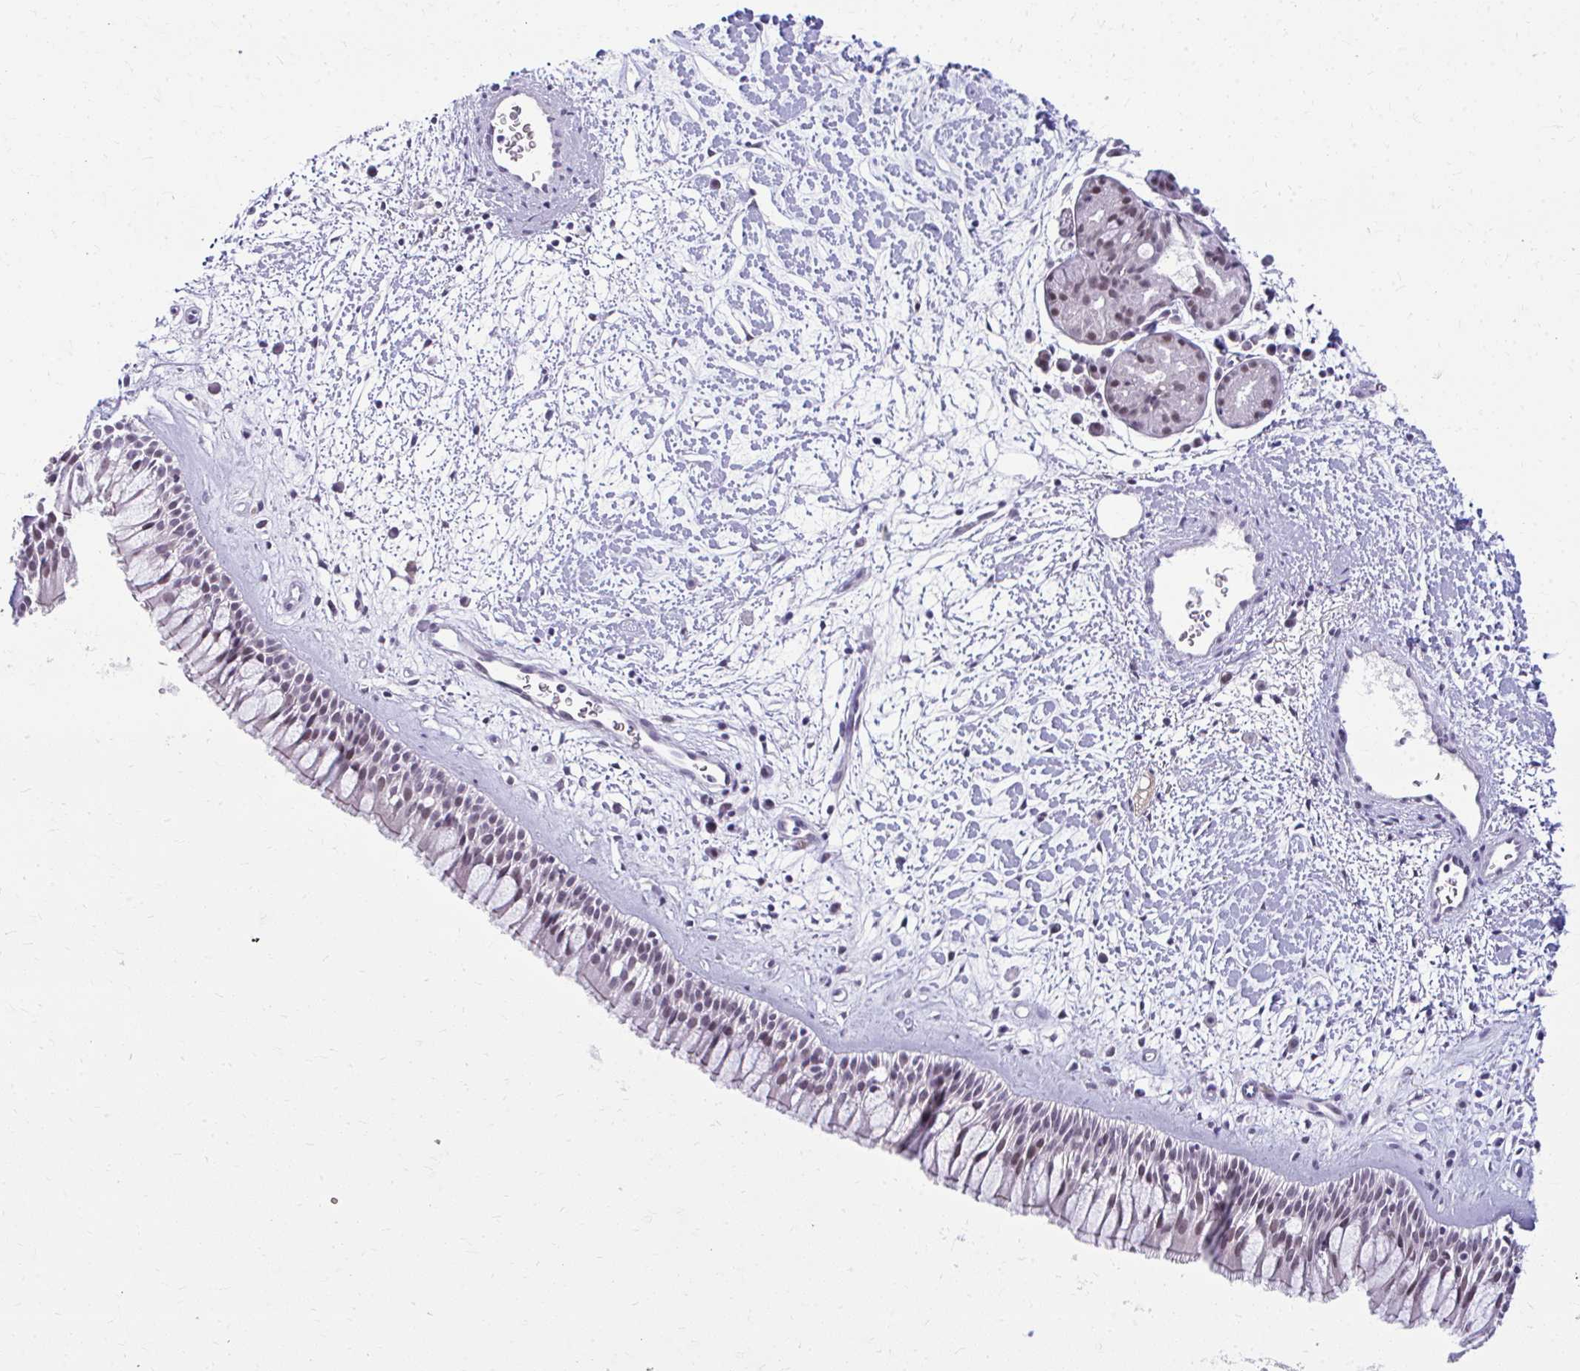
{"staining": {"intensity": "weak", "quantity": "<25%", "location": "nuclear"}, "tissue": "nasopharynx", "cell_type": "Respiratory epithelial cells", "image_type": "normal", "snomed": [{"axis": "morphology", "description": "Normal tissue, NOS"}, {"axis": "topography", "description": "Nasopharynx"}], "caption": "Histopathology image shows no significant protein positivity in respiratory epithelial cells of normal nasopharynx.", "gene": "MAF1", "patient": {"sex": "male", "age": 65}}